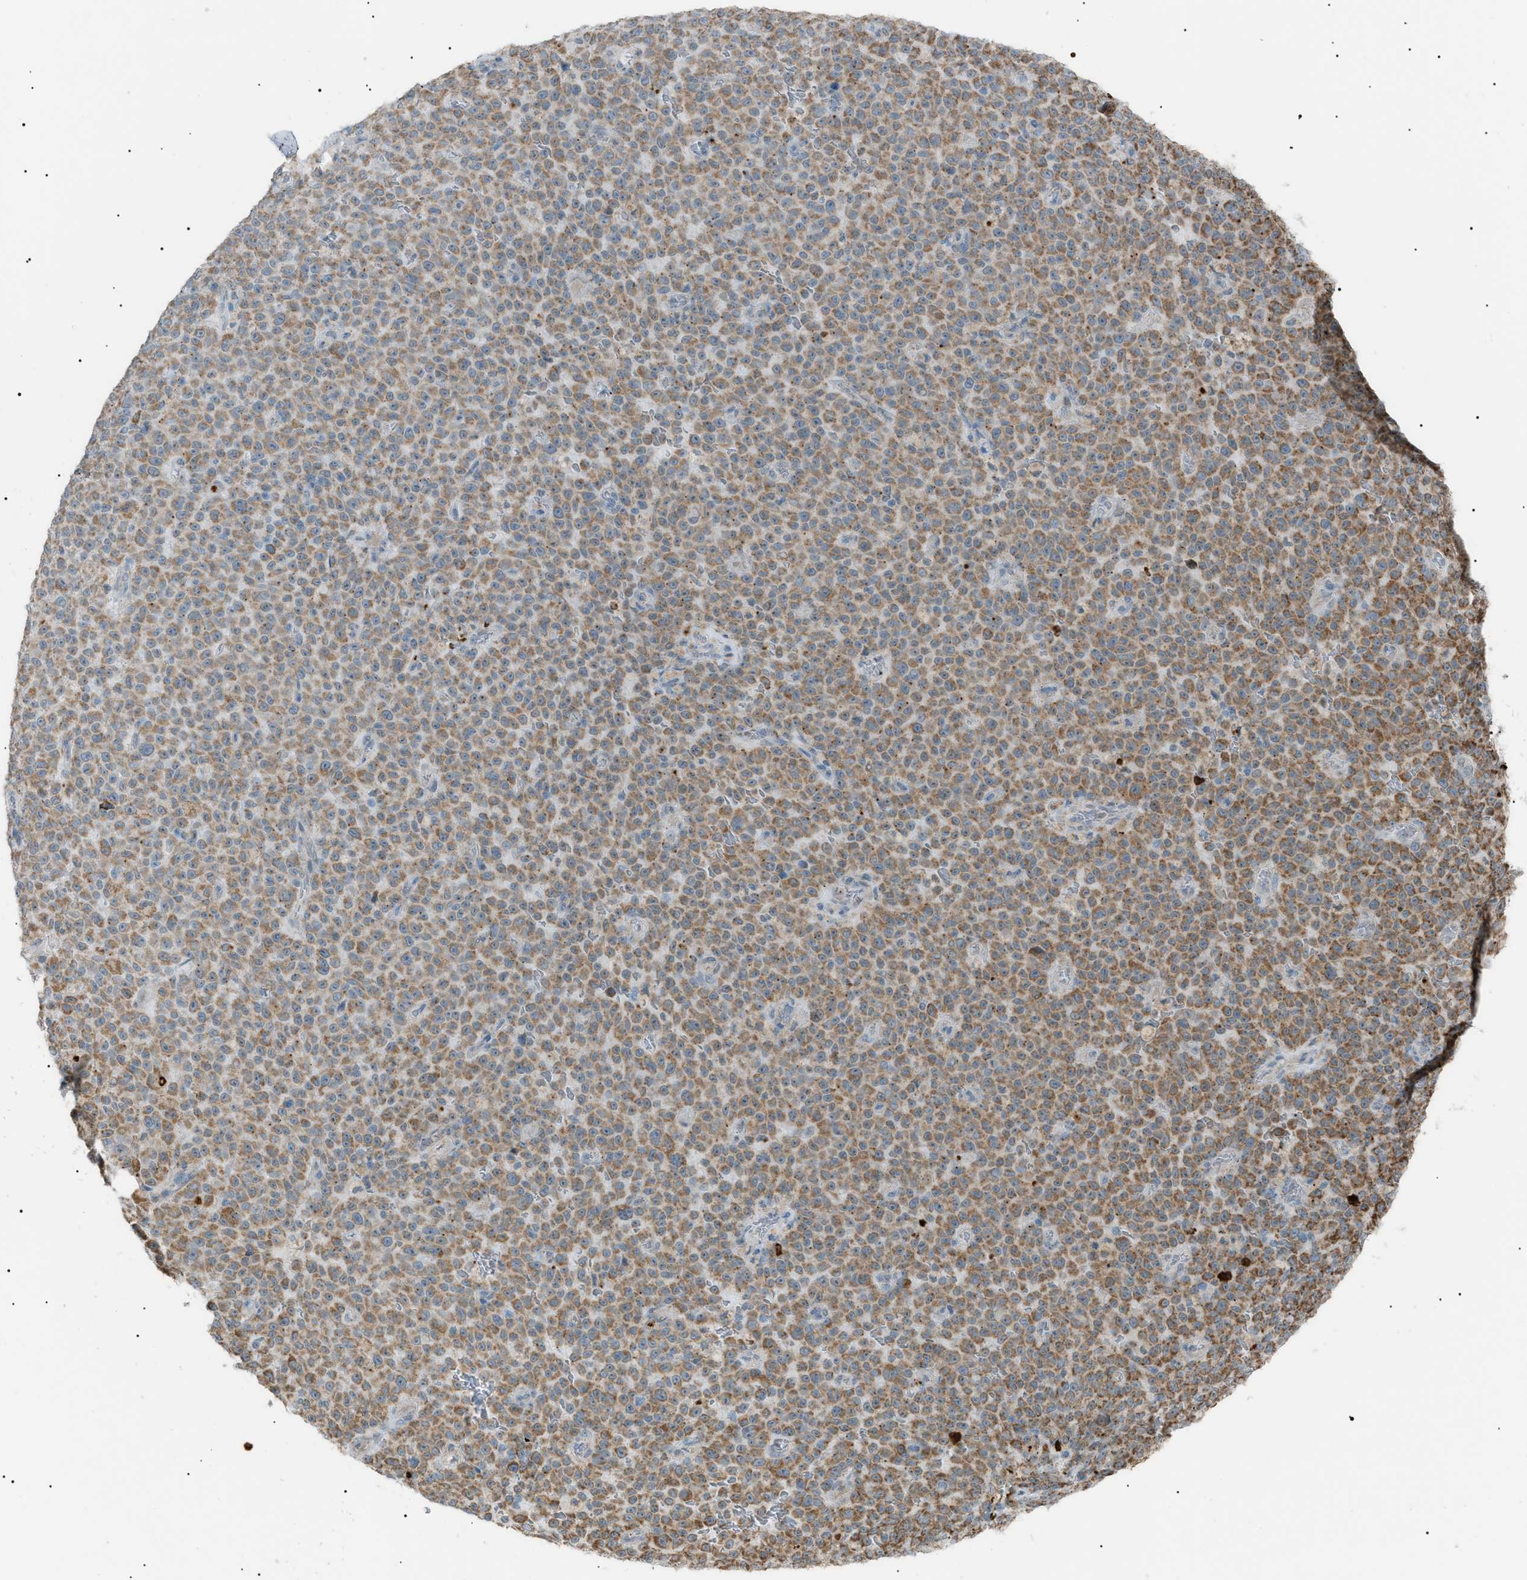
{"staining": {"intensity": "moderate", "quantity": ">75%", "location": "cytoplasmic/membranous"}, "tissue": "melanoma", "cell_type": "Tumor cells", "image_type": "cancer", "snomed": [{"axis": "morphology", "description": "Malignant melanoma, NOS"}, {"axis": "topography", "description": "Skin"}], "caption": "A brown stain highlights moderate cytoplasmic/membranous staining of a protein in human melanoma tumor cells. The protein is stained brown, and the nuclei are stained in blue (DAB (3,3'-diaminobenzidine) IHC with brightfield microscopy, high magnification).", "gene": "ZNF516", "patient": {"sex": "female", "age": 82}}